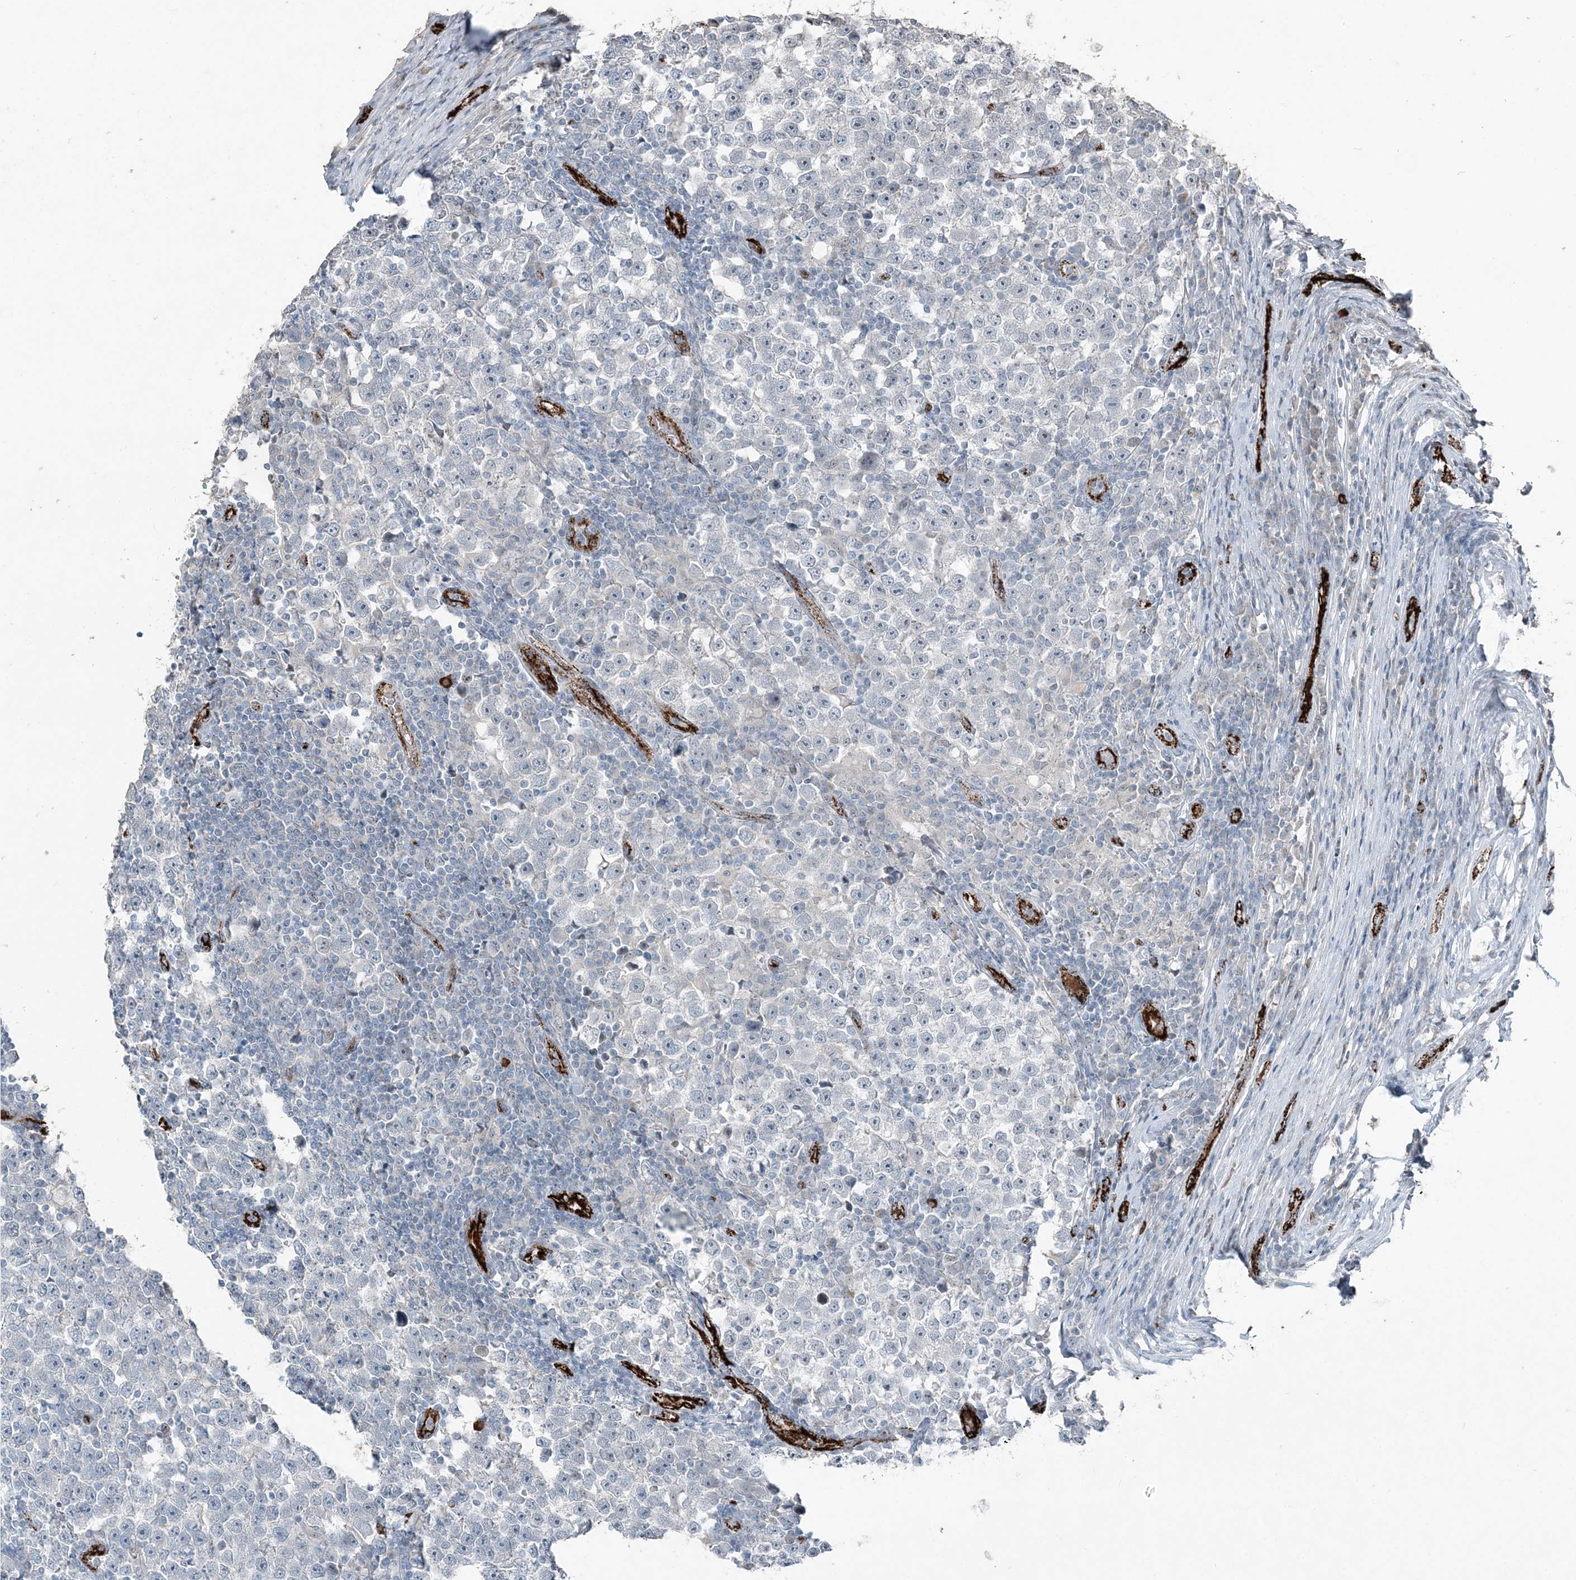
{"staining": {"intensity": "negative", "quantity": "none", "location": "none"}, "tissue": "testis cancer", "cell_type": "Tumor cells", "image_type": "cancer", "snomed": [{"axis": "morphology", "description": "Normal tissue, NOS"}, {"axis": "morphology", "description": "Seminoma, NOS"}, {"axis": "topography", "description": "Testis"}], "caption": "Immunohistochemistry (IHC) photomicrograph of neoplastic tissue: human testis cancer (seminoma) stained with DAB exhibits no significant protein staining in tumor cells.", "gene": "ELOVL7", "patient": {"sex": "male", "age": 43}}